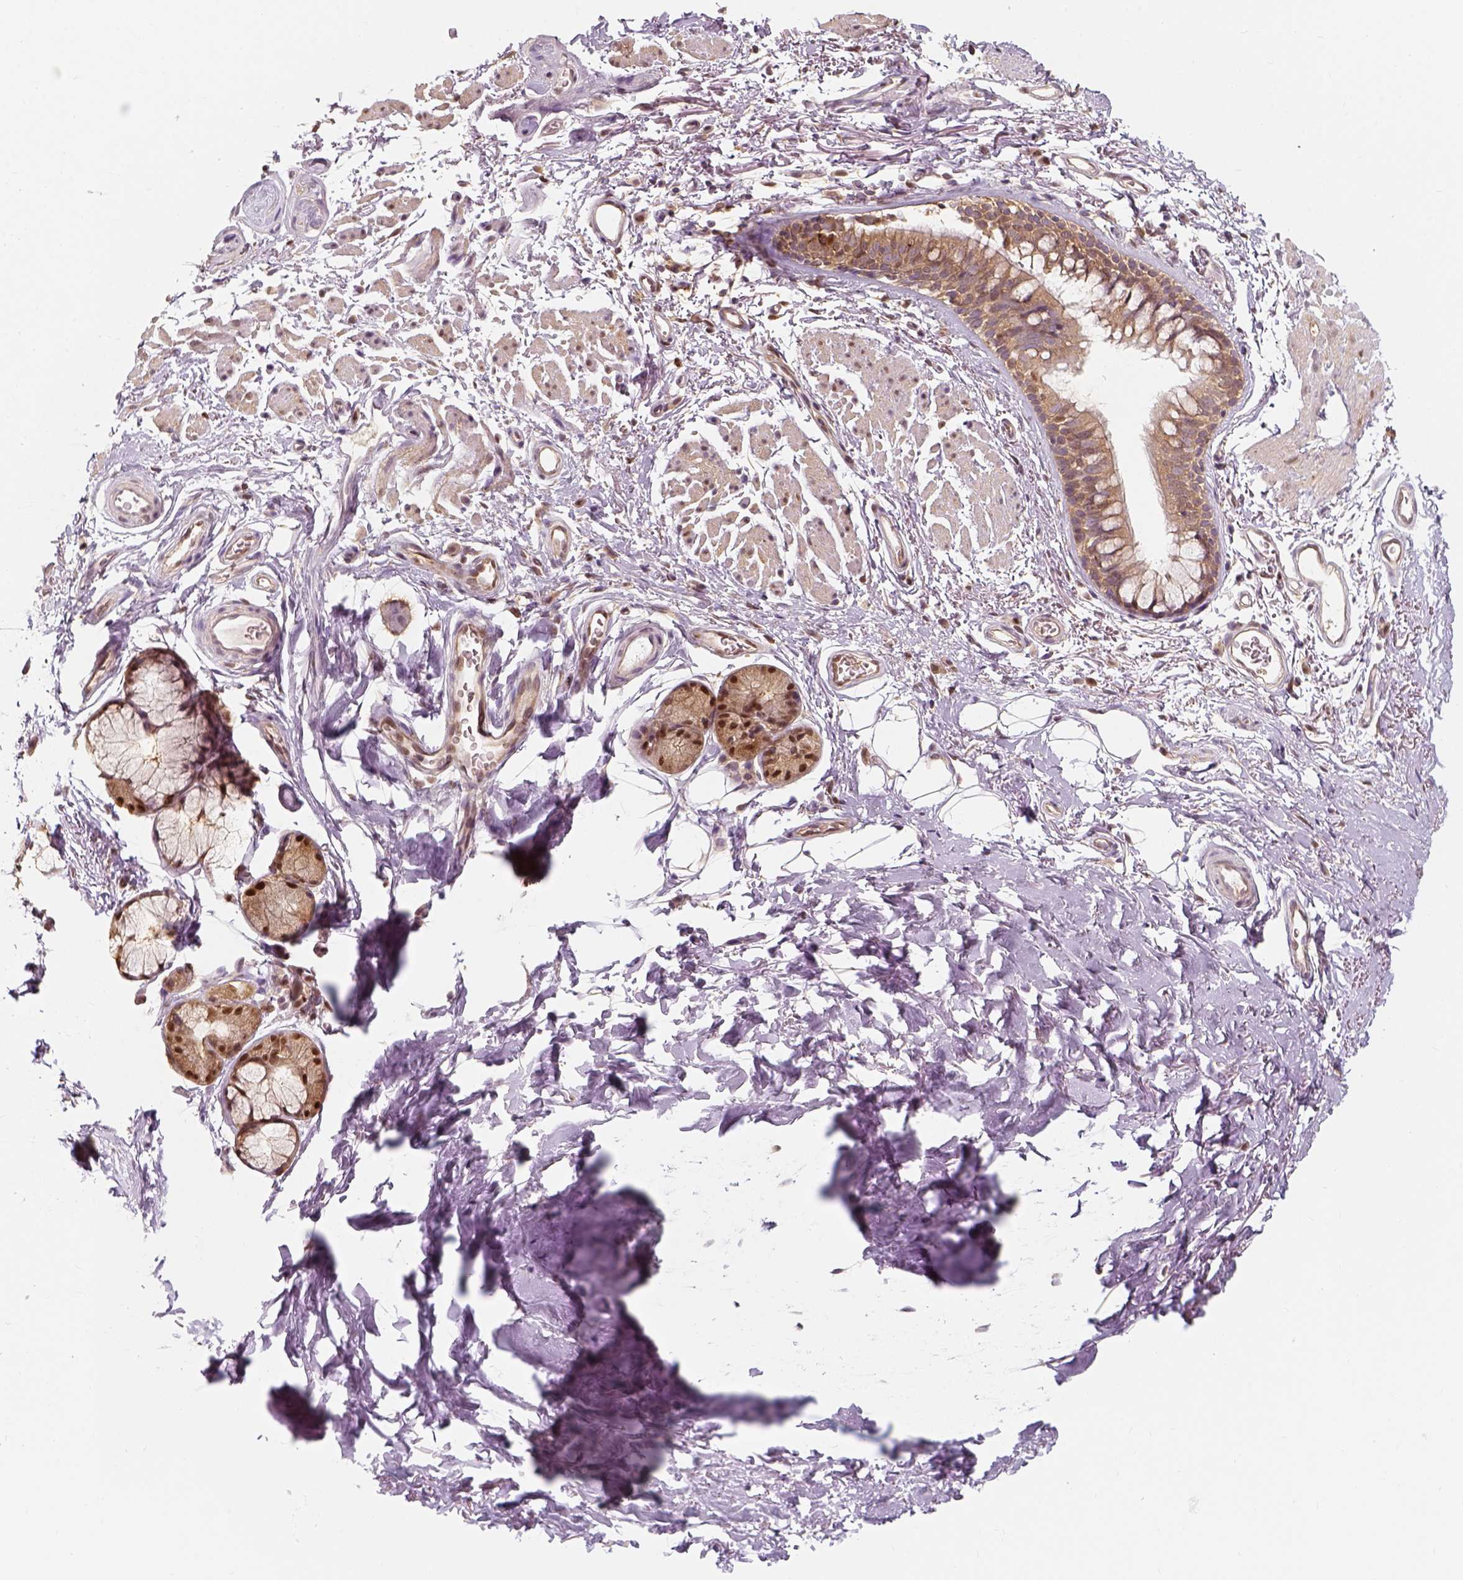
{"staining": {"intensity": "moderate", "quantity": ">75%", "location": "cytoplasmic/membranous,nuclear"}, "tissue": "soft tissue", "cell_type": "Chondrocytes", "image_type": "normal", "snomed": [{"axis": "morphology", "description": "Normal tissue, NOS"}, {"axis": "topography", "description": "Cartilage tissue"}, {"axis": "topography", "description": "Bronchus"}], "caption": "A photomicrograph of human soft tissue stained for a protein reveals moderate cytoplasmic/membranous,nuclear brown staining in chondrocytes.", "gene": "SQSTM1", "patient": {"sex": "female", "age": 79}}